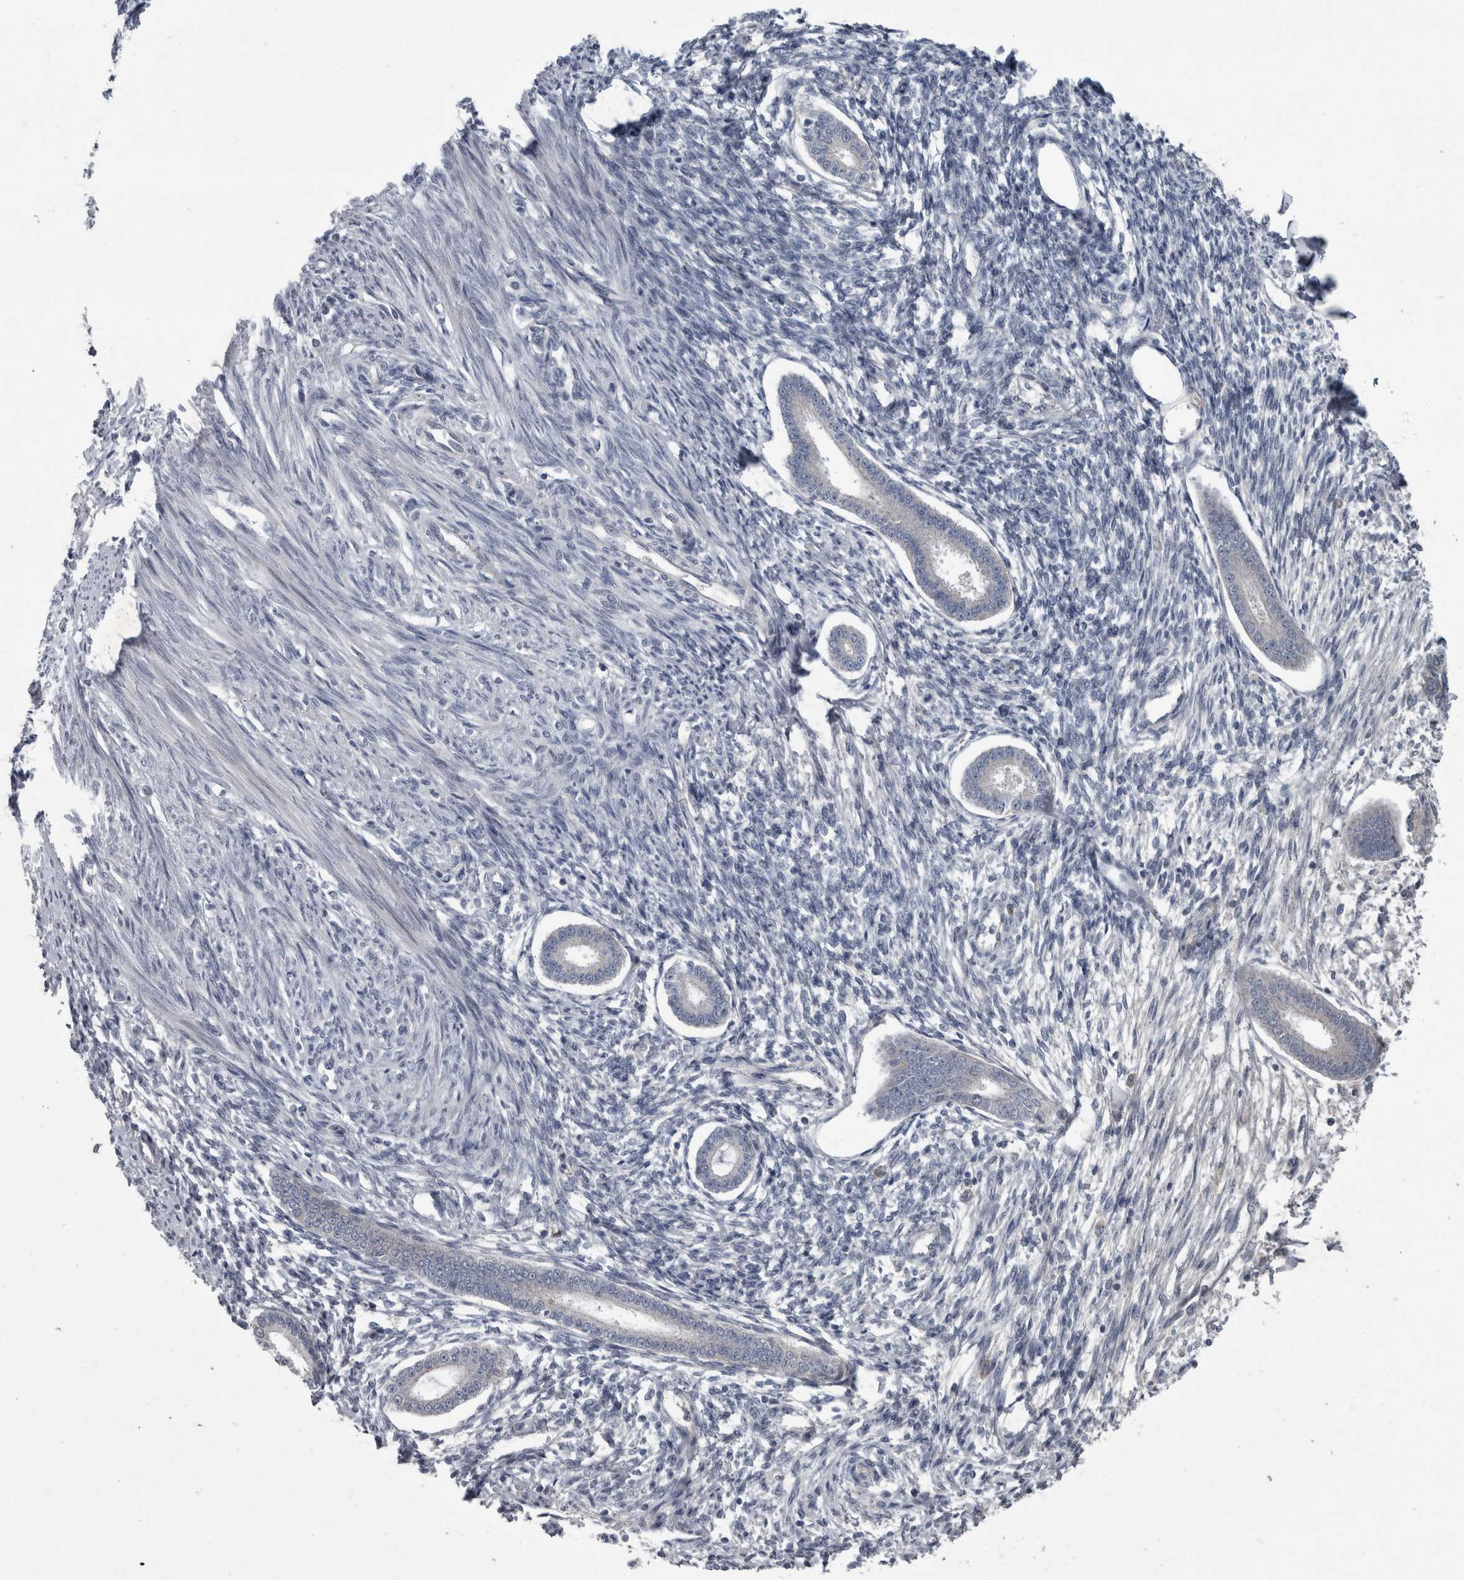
{"staining": {"intensity": "negative", "quantity": "none", "location": "none"}, "tissue": "endometrium", "cell_type": "Cells in endometrial stroma", "image_type": "normal", "snomed": [{"axis": "morphology", "description": "Normal tissue, NOS"}, {"axis": "topography", "description": "Endometrium"}], "caption": "The immunohistochemistry (IHC) micrograph has no significant staining in cells in endometrial stroma of endometrium. (Brightfield microscopy of DAB immunohistochemistry (IHC) at high magnification).", "gene": "CDC42BPG", "patient": {"sex": "female", "age": 56}}